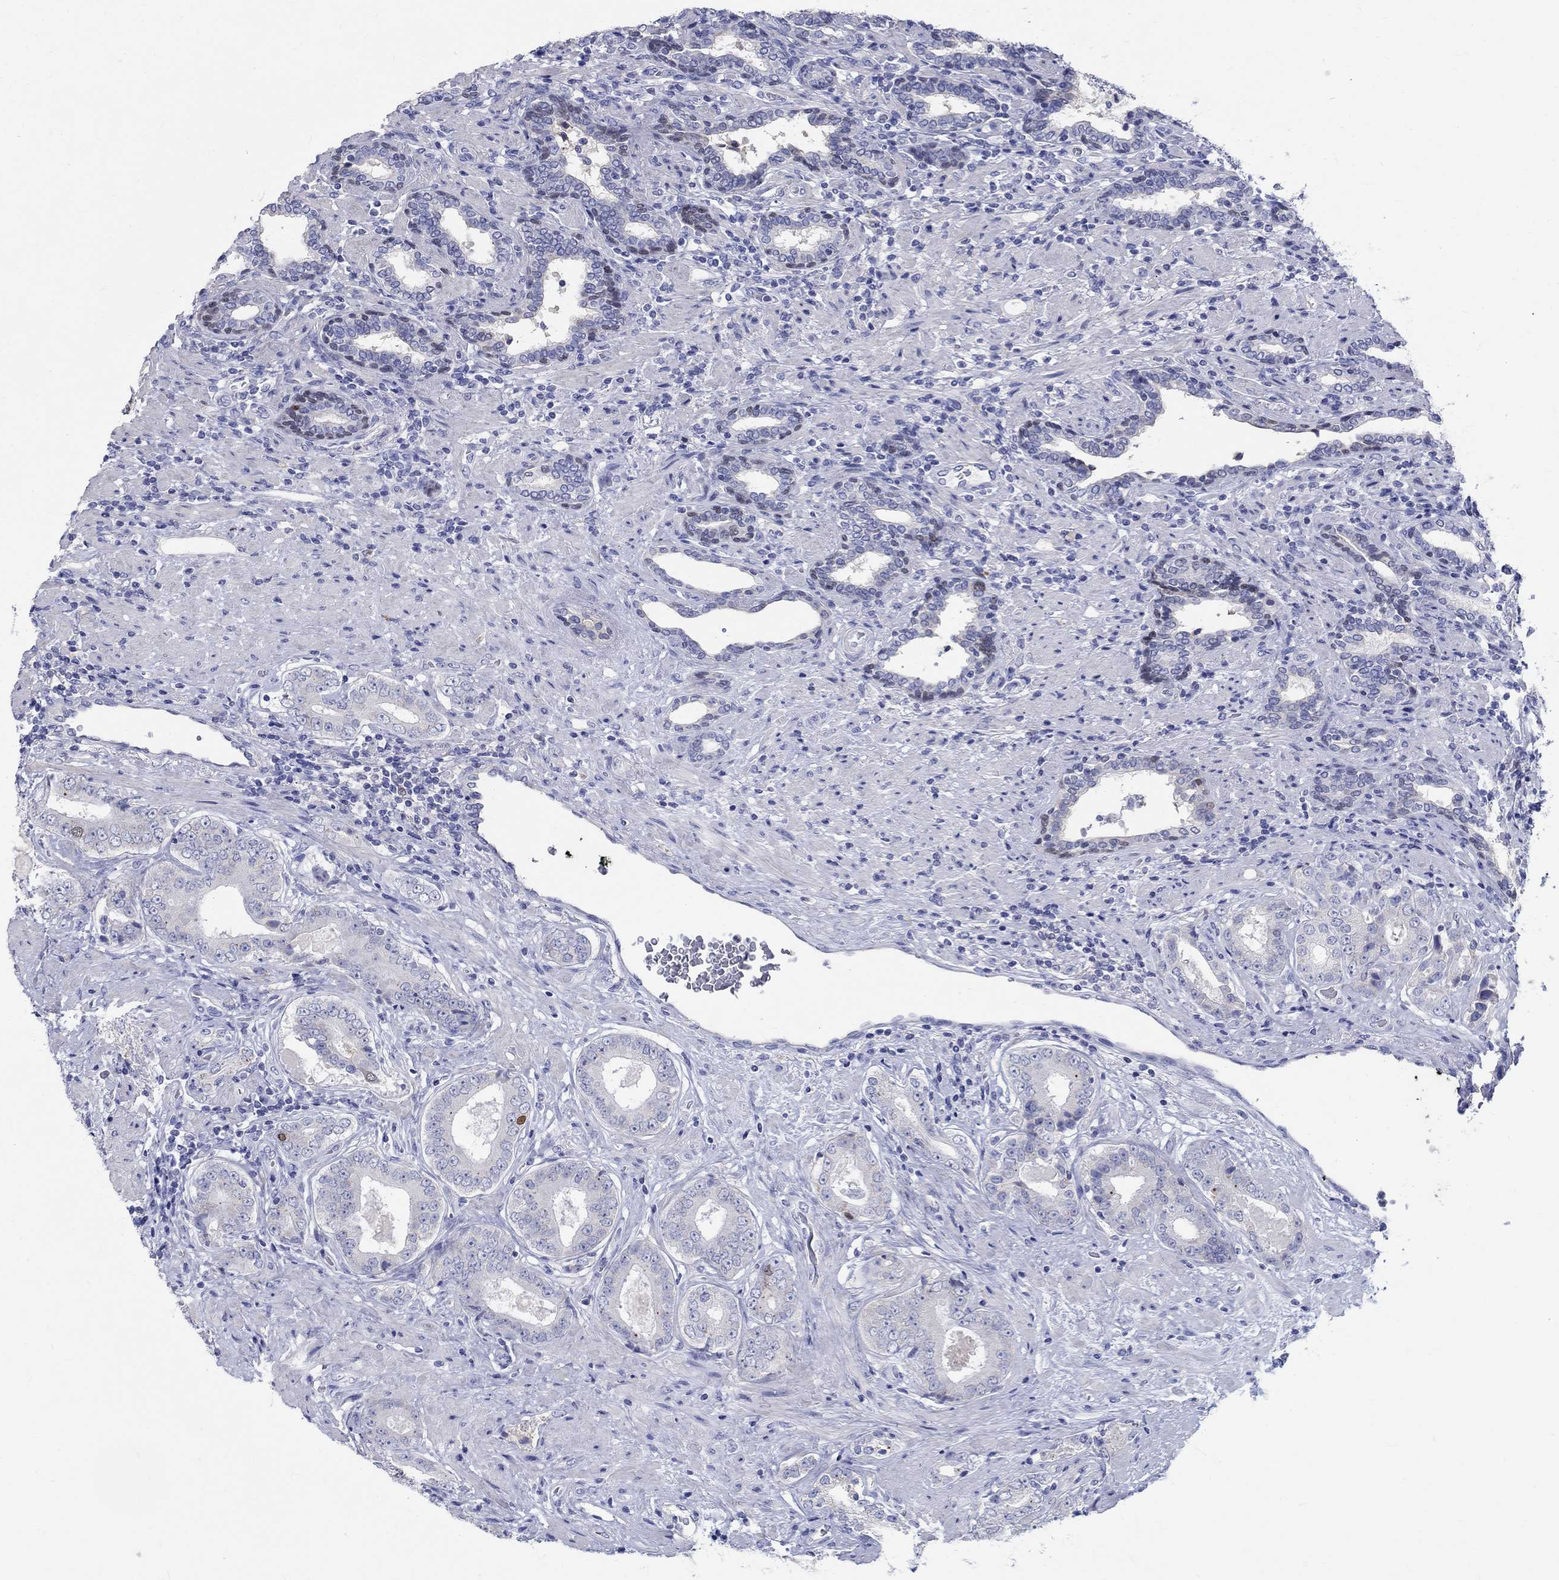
{"staining": {"intensity": "negative", "quantity": "none", "location": "none"}, "tissue": "prostate cancer", "cell_type": "Tumor cells", "image_type": "cancer", "snomed": [{"axis": "morphology", "description": "Adenocarcinoma, Low grade"}, {"axis": "topography", "description": "Prostate and seminal vesicle, NOS"}], "caption": "This is a micrograph of IHC staining of prostate adenocarcinoma (low-grade), which shows no expression in tumor cells. (DAB IHC, high magnification).", "gene": "SOX2", "patient": {"sex": "male", "age": 61}}